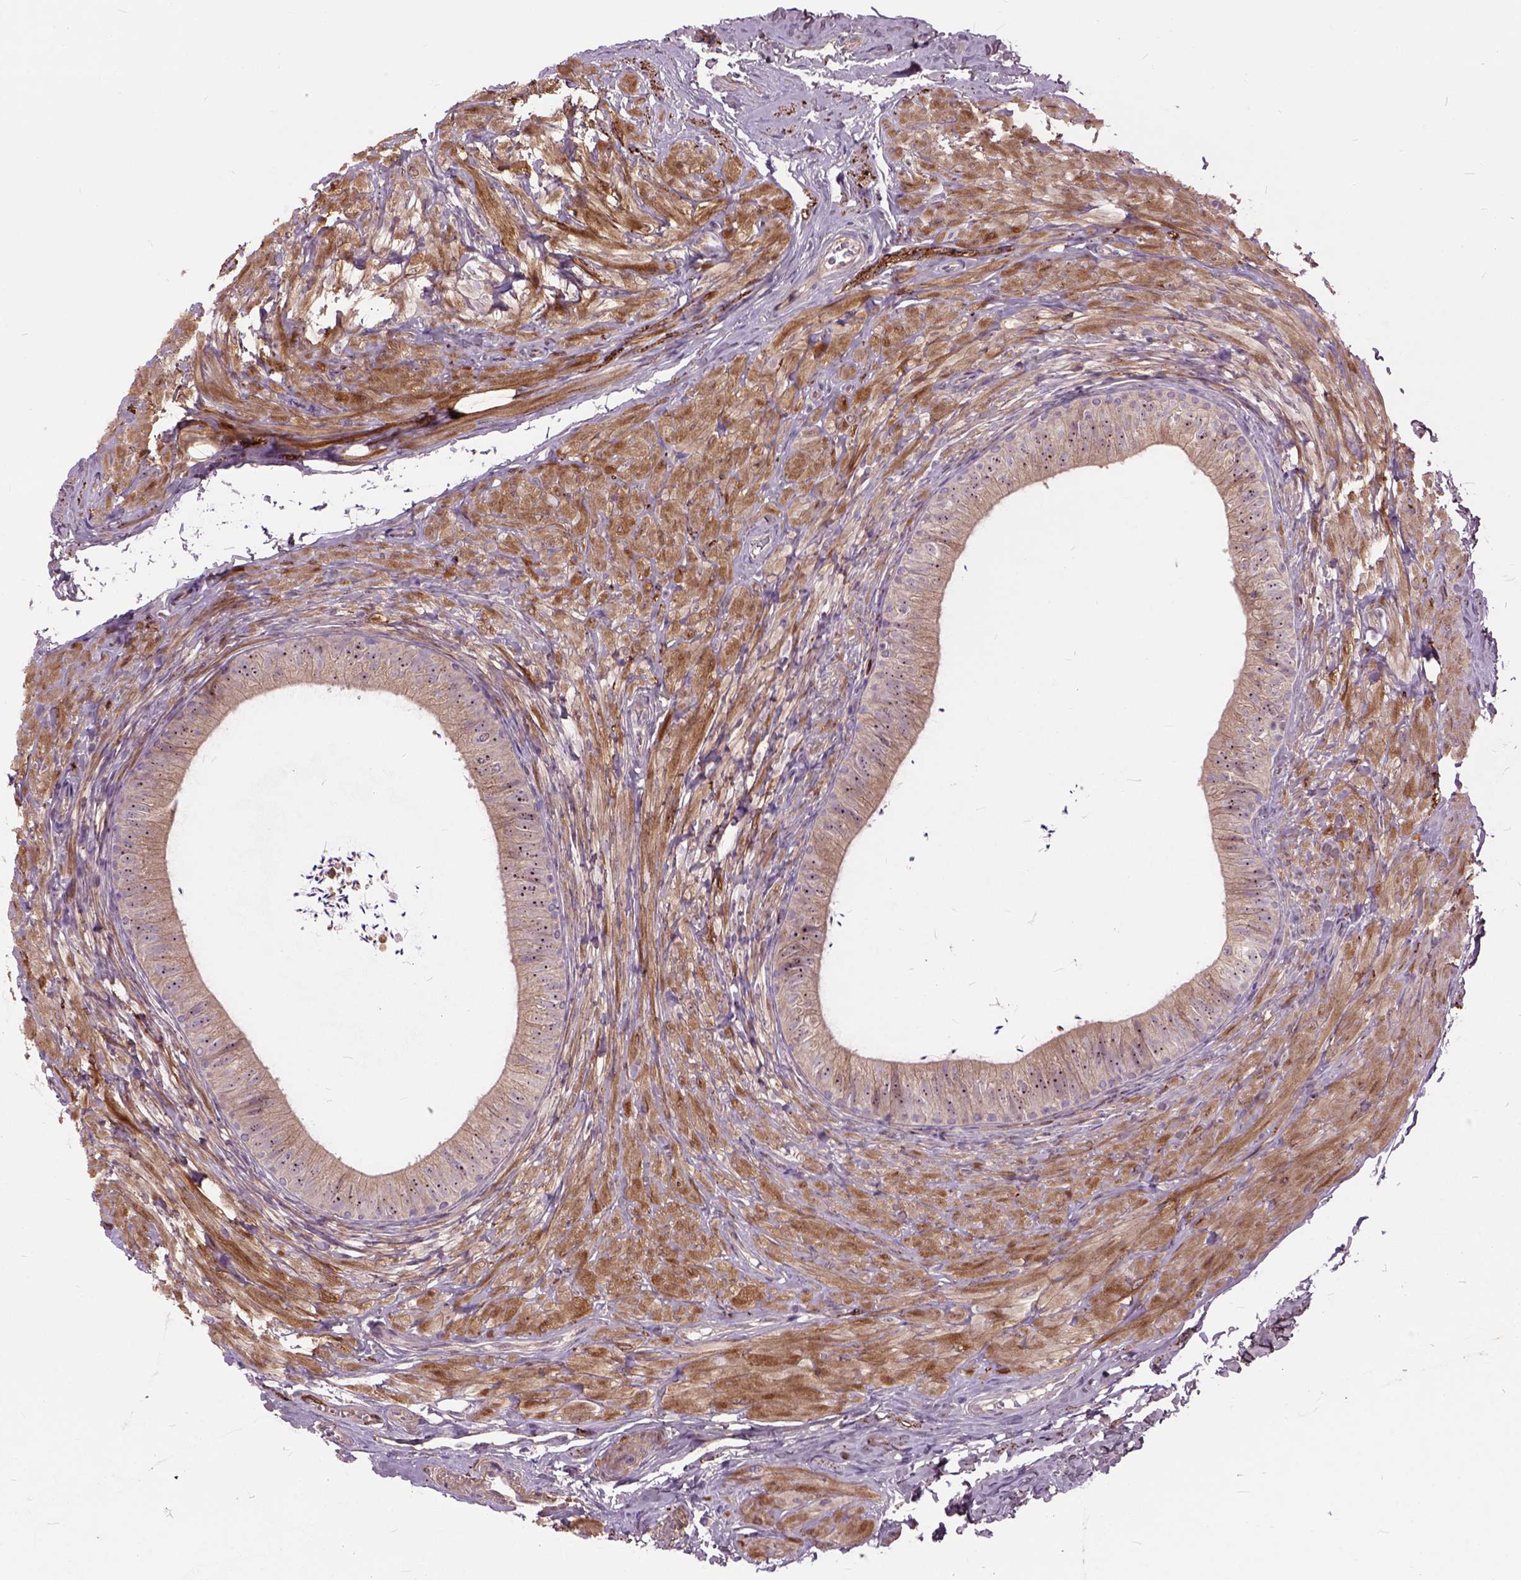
{"staining": {"intensity": "moderate", "quantity": "<25%", "location": "cytoplasmic/membranous,nuclear"}, "tissue": "epididymis", "cell_type": "Glandular cells", "image_type": "normal", "snomed": [{"axis": "morphology", "description": "Normal tissue, NOS"}, {"axis": "topography", "description": "Epididymis, spermatic cord, NOS"}, {"axis": "topography", "description": "Epididymis"}, {"axis": "topography", "description": "Peripheral nerve tissue"}], "caption": "IHC (DAB (3,3'-diaminobenzidine)) staining of unremarkable epididymis reveals moderate cytoplasmic/membranous,nuclear protein staining in about <25% of glandular cells.", "gene": "MAPT", "patient": {"sex": "male", "age": 29}}